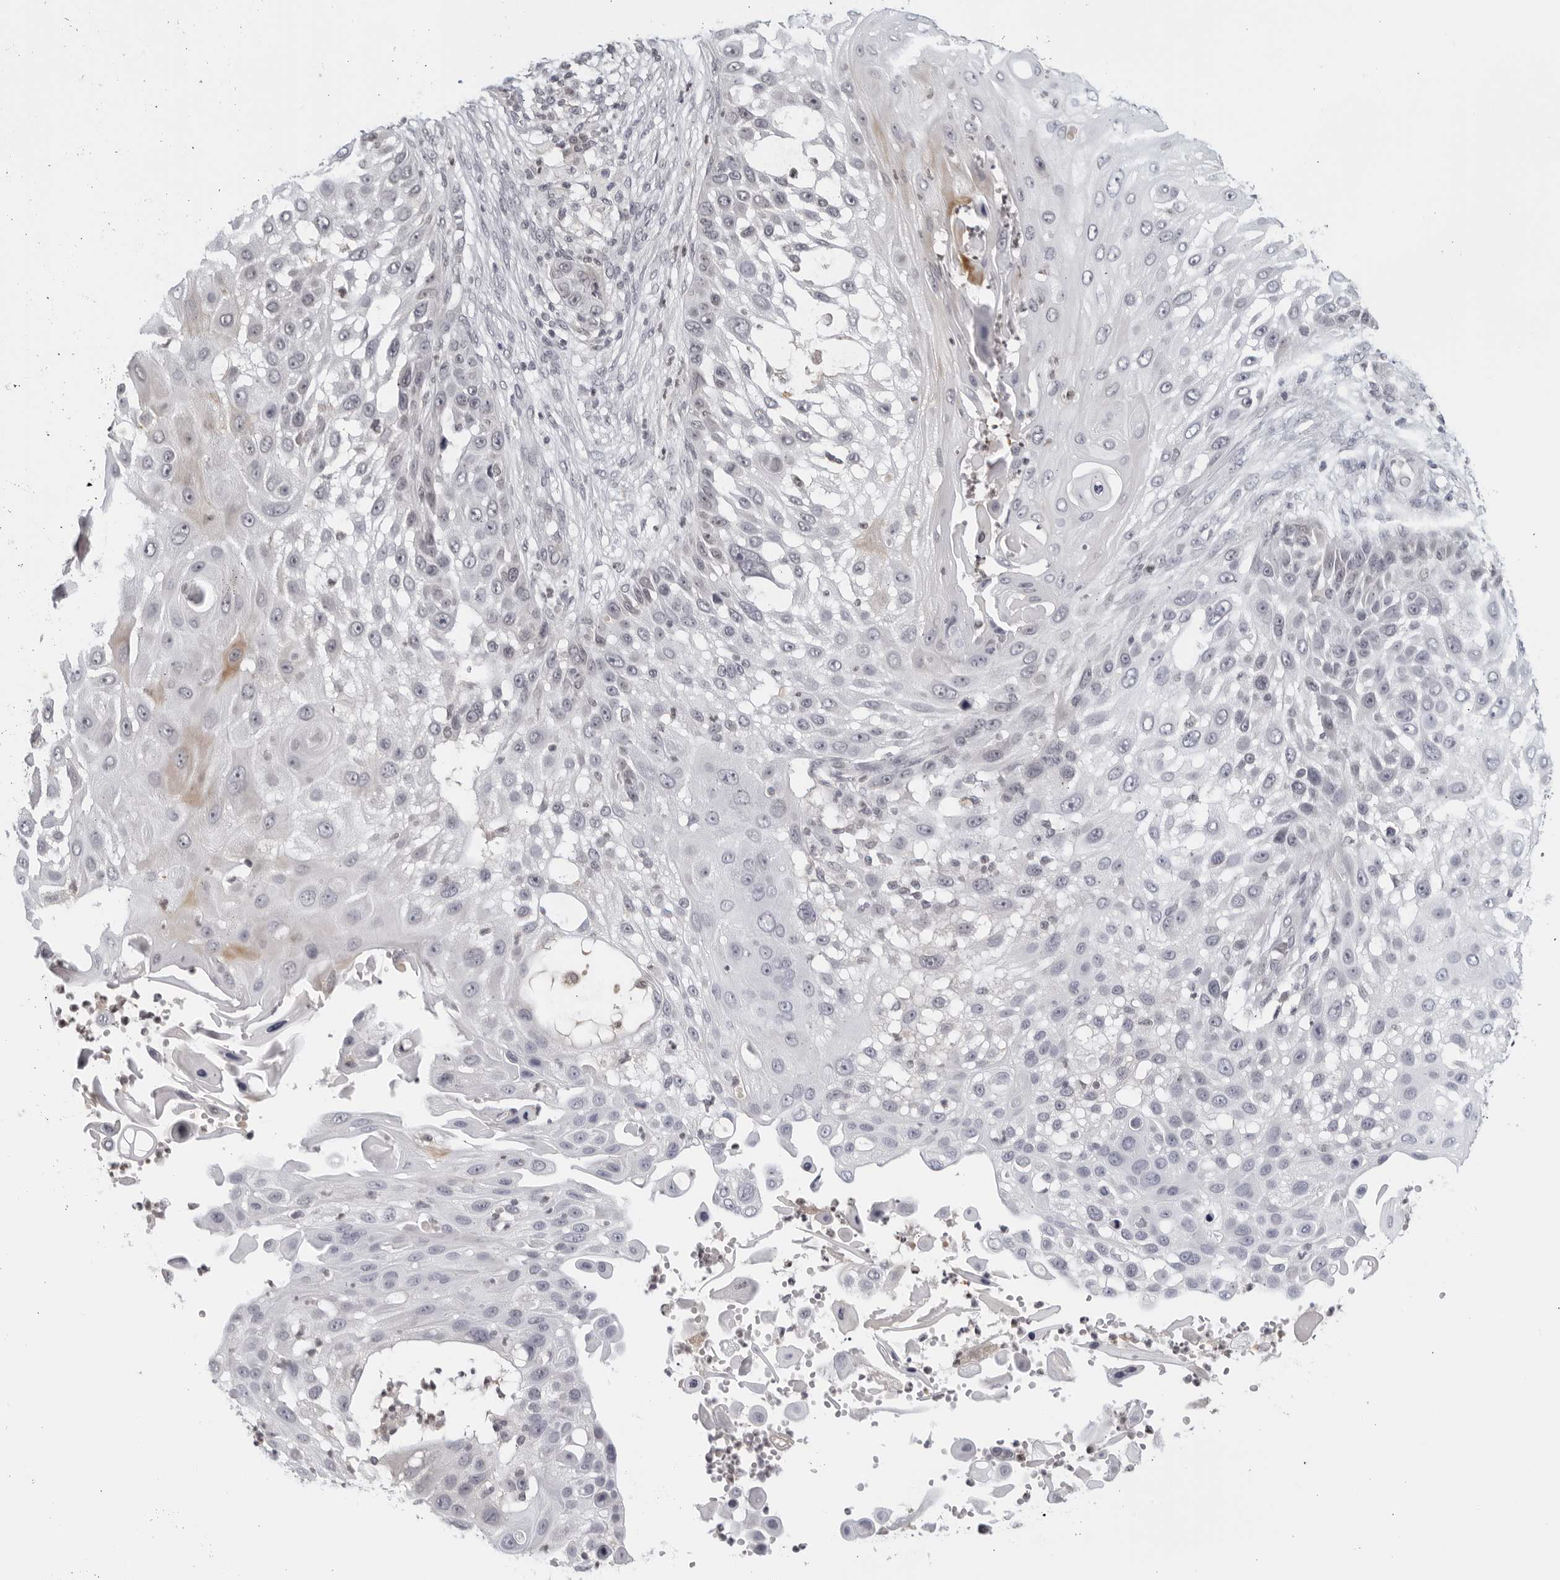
{"staining": {"intensity": "negative", "quantity": "none", "location": "none"}, "tissue": "skin cancer", "cell_type": "Tumor cells", "image_type": "cancer", "snomed": [{"axis": "morphology", "description": "Squamous cell carcinoma, NOS"}, {"axis": "topography", "description": "Skin"}], "caption": "Tumor cells show no significant protein expression in skin squamous cell carcinoma.", "gene": "RAB11FIP3", "patient": {"sex": "female", "age": 44}}